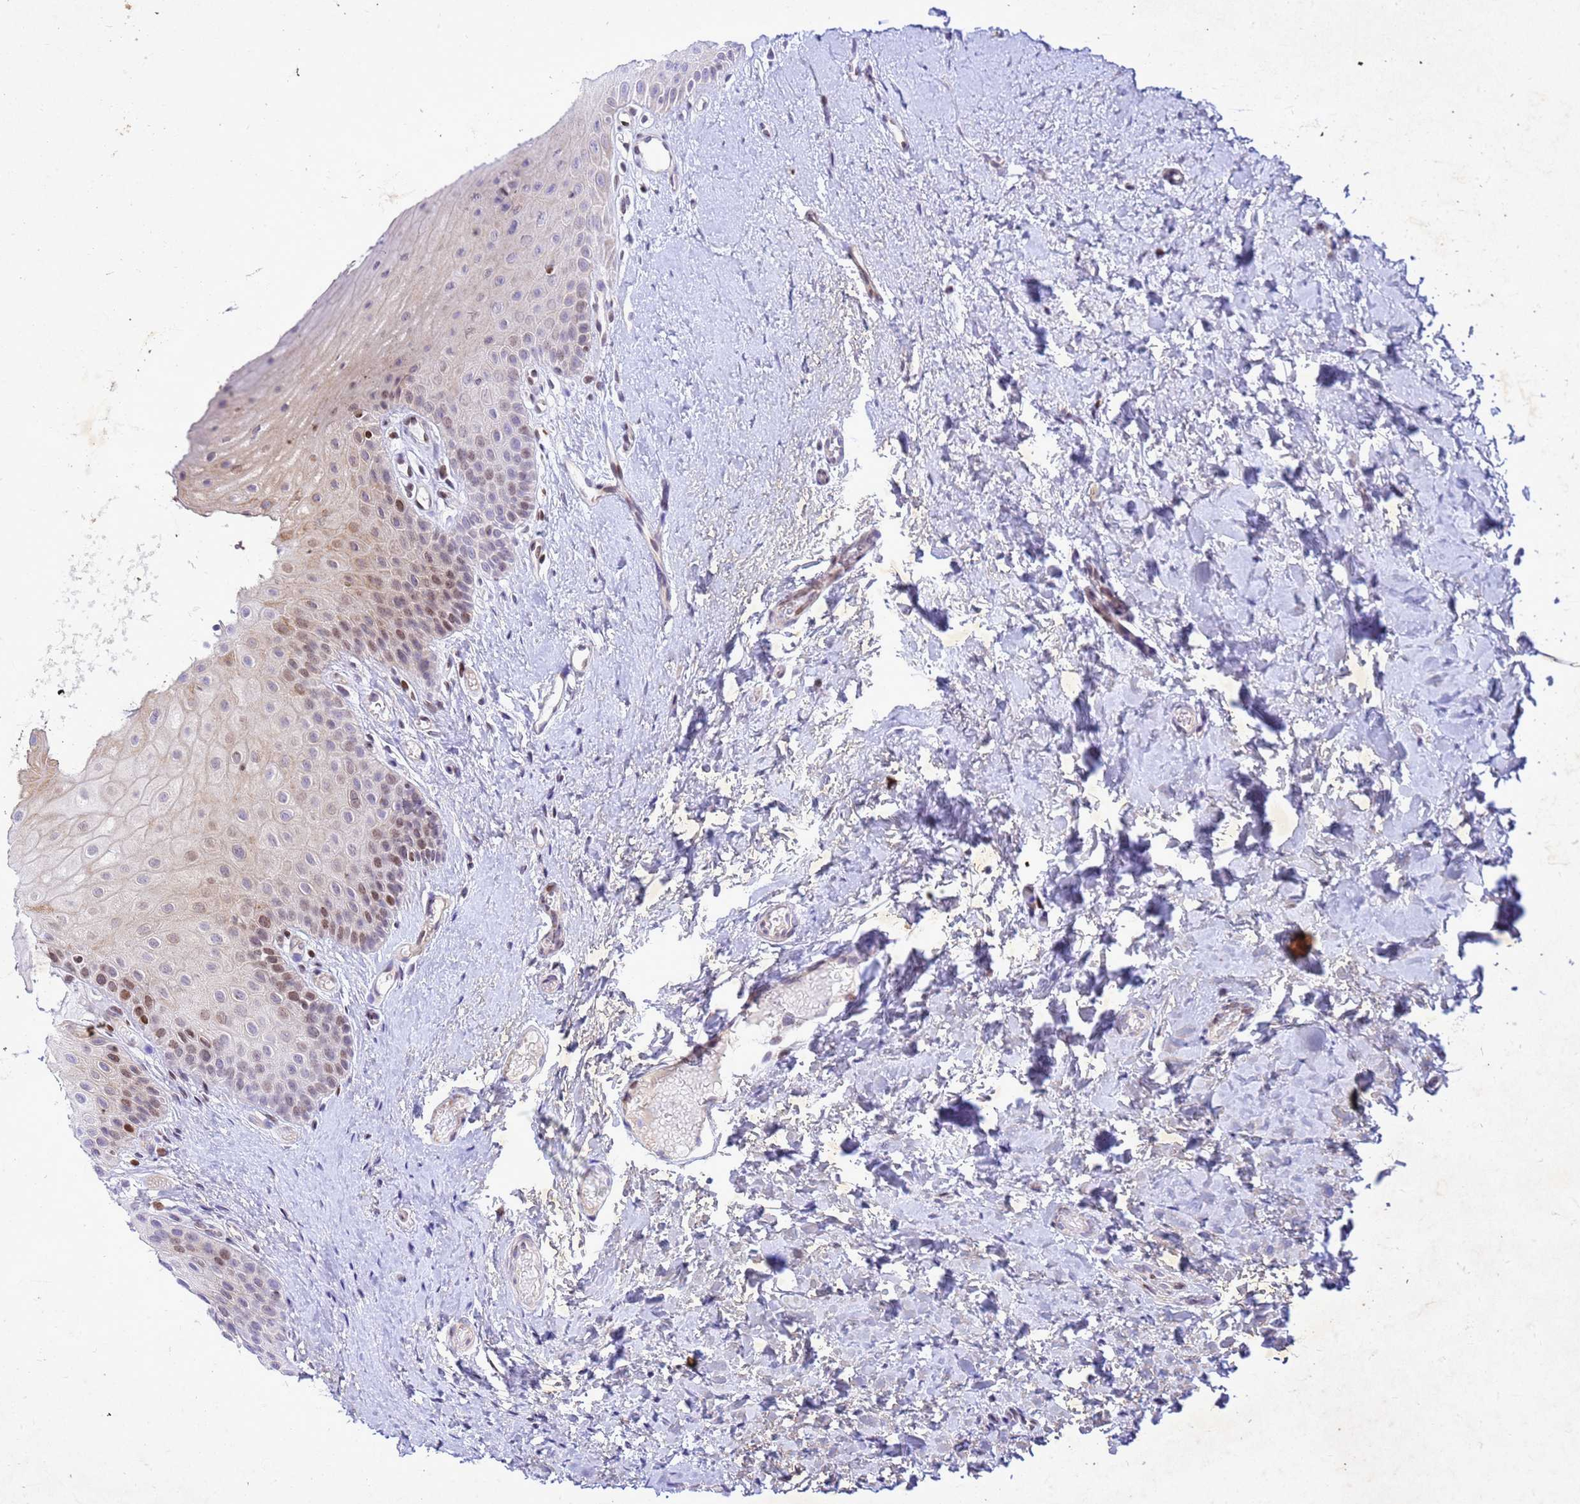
{"staining": {"intensity": "moderate", "quantity": "25%-75%", "location": "nuclear"}, "tissue": "oral mucosa", "cell_type": "Squamous epithelial cells", "image_type": "normal", "snomed": [{"axis": "morphology", "description": "Normal tissue, NOS"}, {"axis": "topography", "description": "Oral tissue"}], "caption": "An image of human oral mucosa stained for a protein exhibits moderate nuclear brown staining in squamous epithelial cells.", "gene": "COPS9", "patient": {"sex": "female", "age": 67}}